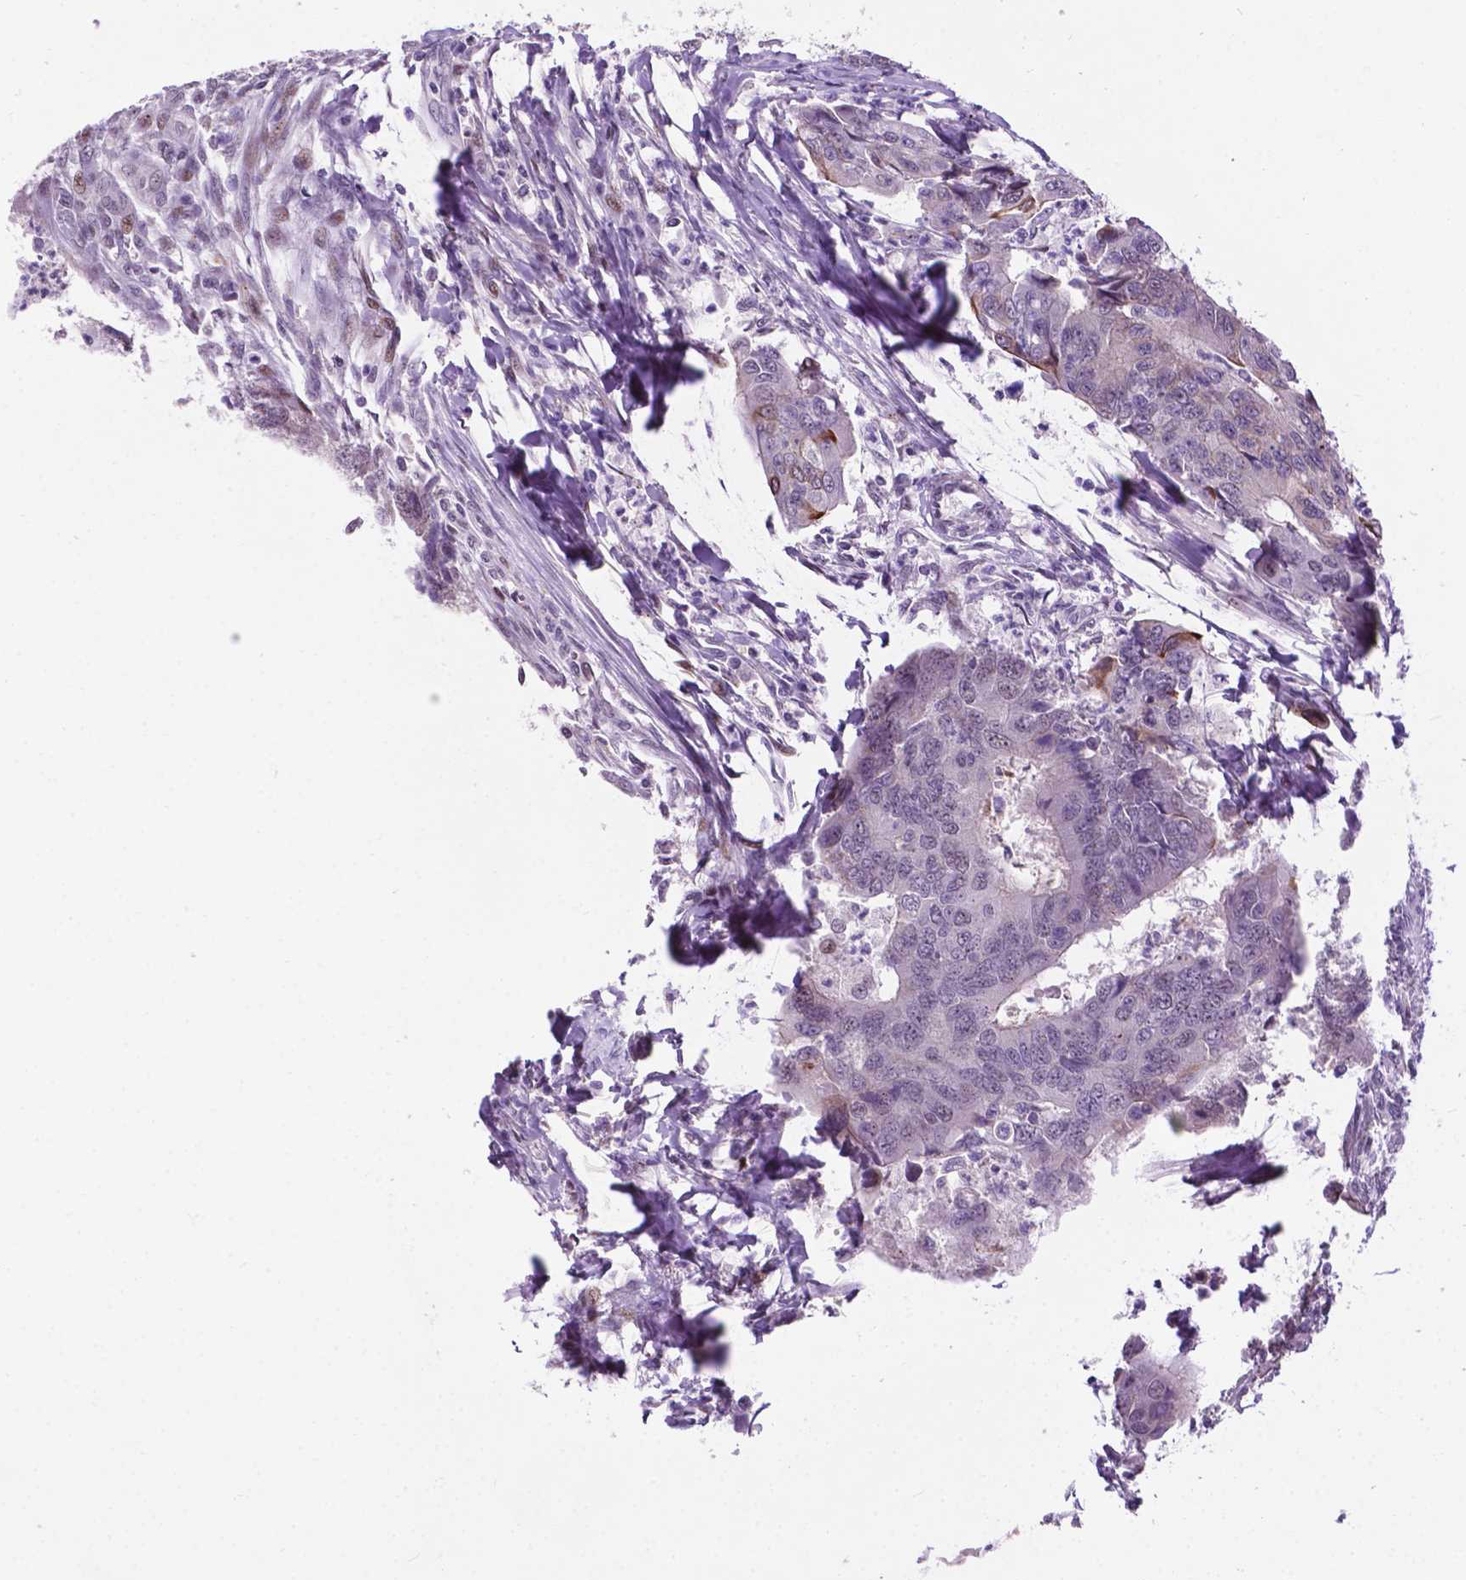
{"staining": {"intensity": "moderate", "quantity": "<25%", "location": "cytoplasmic/membranous,nuclear"}, "tissue": "colorectal cancer", "cell_type": "Tumor cells", "image_type": "cancer", "snomed": [{"axis": "morphology", "description": "Adenocarcinoma, NOS"}, {"axis": "topography", "description": "Colon"}], "caption": "IHC of colorectal cancer displays low levels of moderate cytoplasmic/membranous and nuclear expression in about <25% of tumor cells. The staining was performed using DAB to visualize the protein expression in brown, while the nuclei were stained in blue with hematoxylin (Magnification: 20x).", "gene": "SMAD3", "patient": {"sex": "female", "age": 67}}